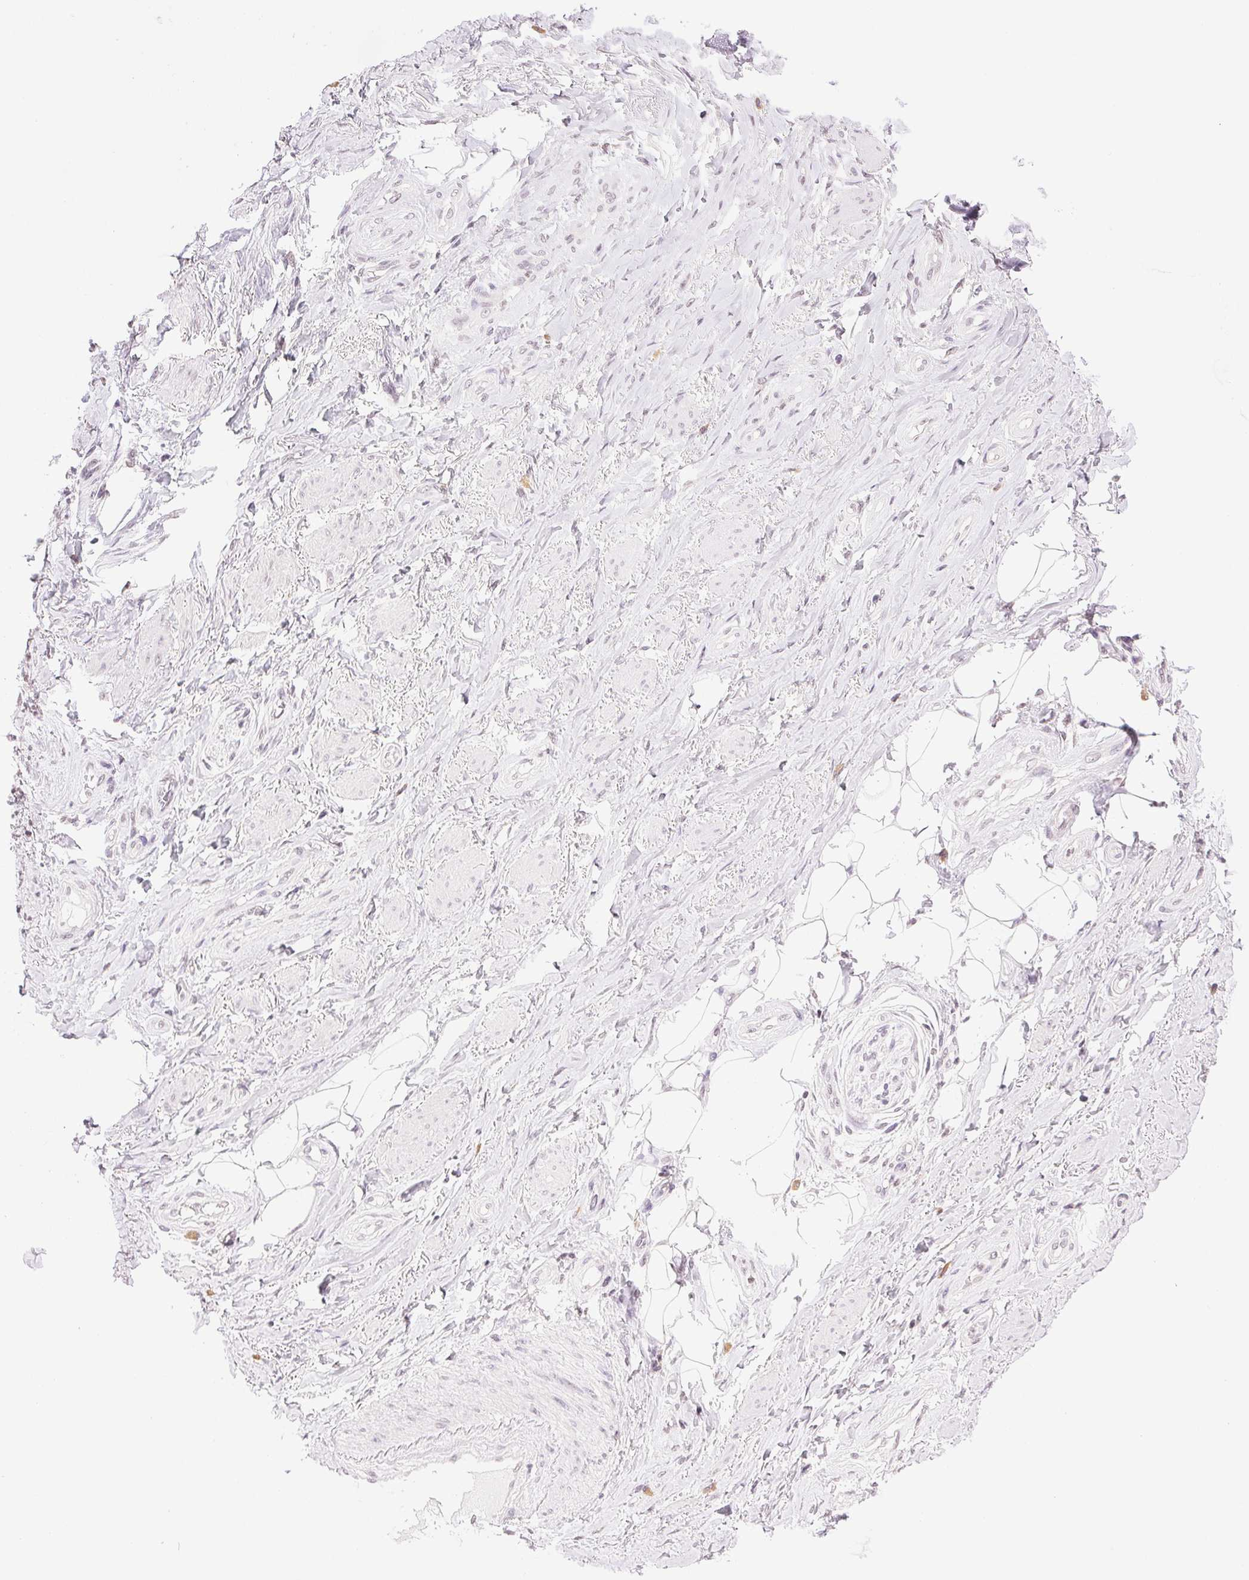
{"staining": {"intensity": "negative", "quantity": "none", "location": "none"}, "tissue": "adipose tissue", "cell_type": "Adipocytes", "image_type": "normal", "snomed": [{"axis": "morphology", "description": "Normal tissue, NOS"}, {"axis": "topography", "description": "Anal"}, {"axis": "topography", "description": "Peripheral nerve tissue"}], "caption": "Immunohistochemistry (IHC) image of unremarkable adipose tissue stained for a protein (brown), which shows no expression in adipocytes. (DAB (3,3'-diaminobenzidine) immunohistochemistry, high magnification).", "gene": "TNNT3", "patient": {"sex": "male", "age": 53}}